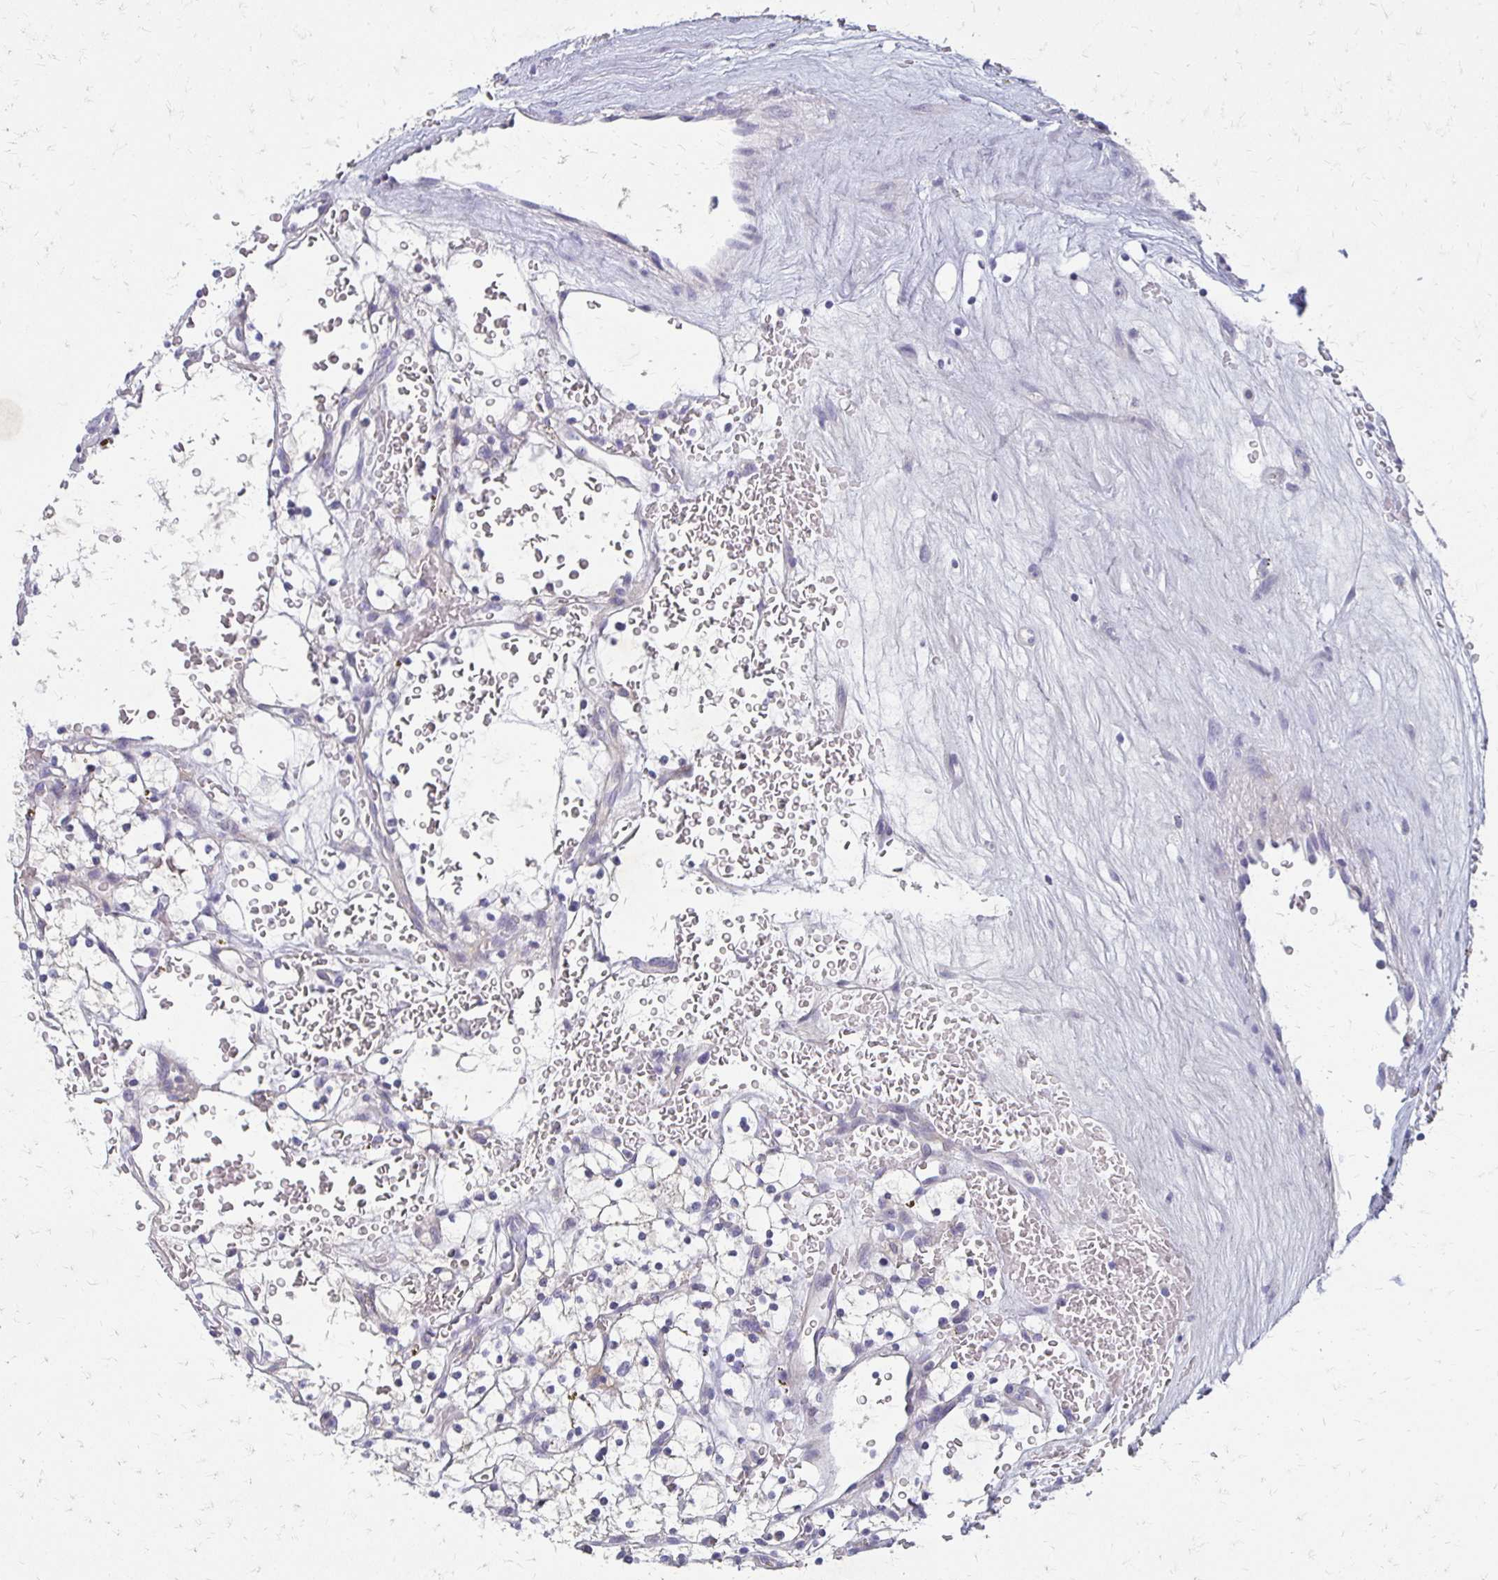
{"staining": {"intensity": "negative", "quantity": "none", "location": "none"}, "tissue": "renal cancer", "cell_type": "Tumor cells", "image_type": "cancer", "snomed": [{"axis": "morphology", "description": "Adenocarcinoma, NOS"}, {"axis": "topography", "description": "Kidney"}], "caption": "Renal cancer (adenocarcinoma) was stained to show a protein in brown. There is no significant expression in tumor cells.", "gene": "BBS12", "patient": {"sex": "female", "age": 64}}